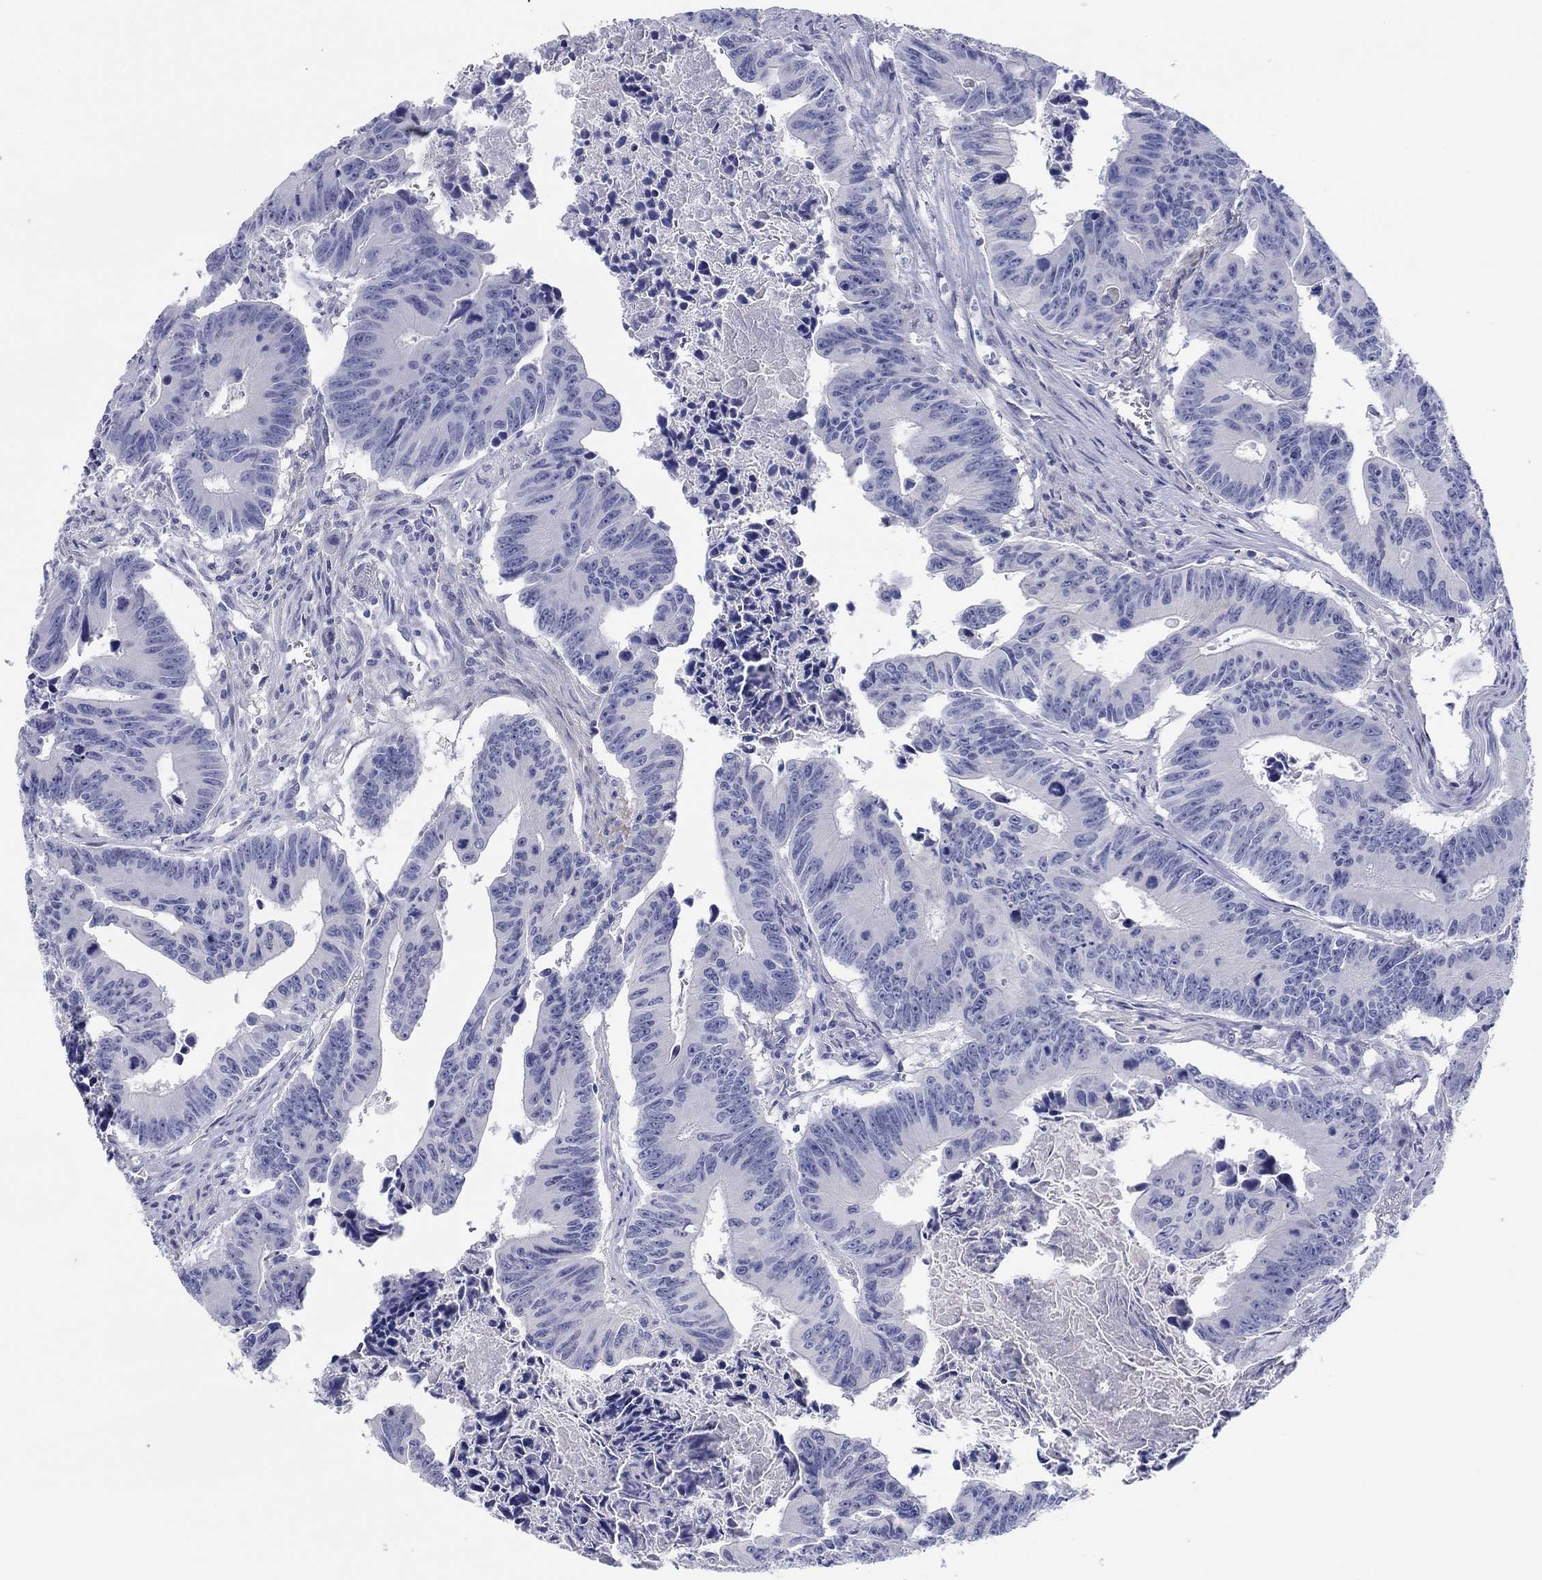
{"staining": {"intensity": "negative", "quantity": "none", "location": "none"}, "tissue": "colorectal cancer", "cell_type": "Tumor cells", "image_type": "cancer", "snomed": [{"axis": "morphology", "description": "Adenocarcinoma, NOS"}, {"axis": "topography", "description": "Colon"}], "caption": "Immunohistochemistry photomicrograph of human colorectal cancer (adenocarcinoma) stained for a protein (brown), which exhibits no expression in tumor cells.", "gene": "LRRC4C", "patient": {"sex": "female", "age": 87}}